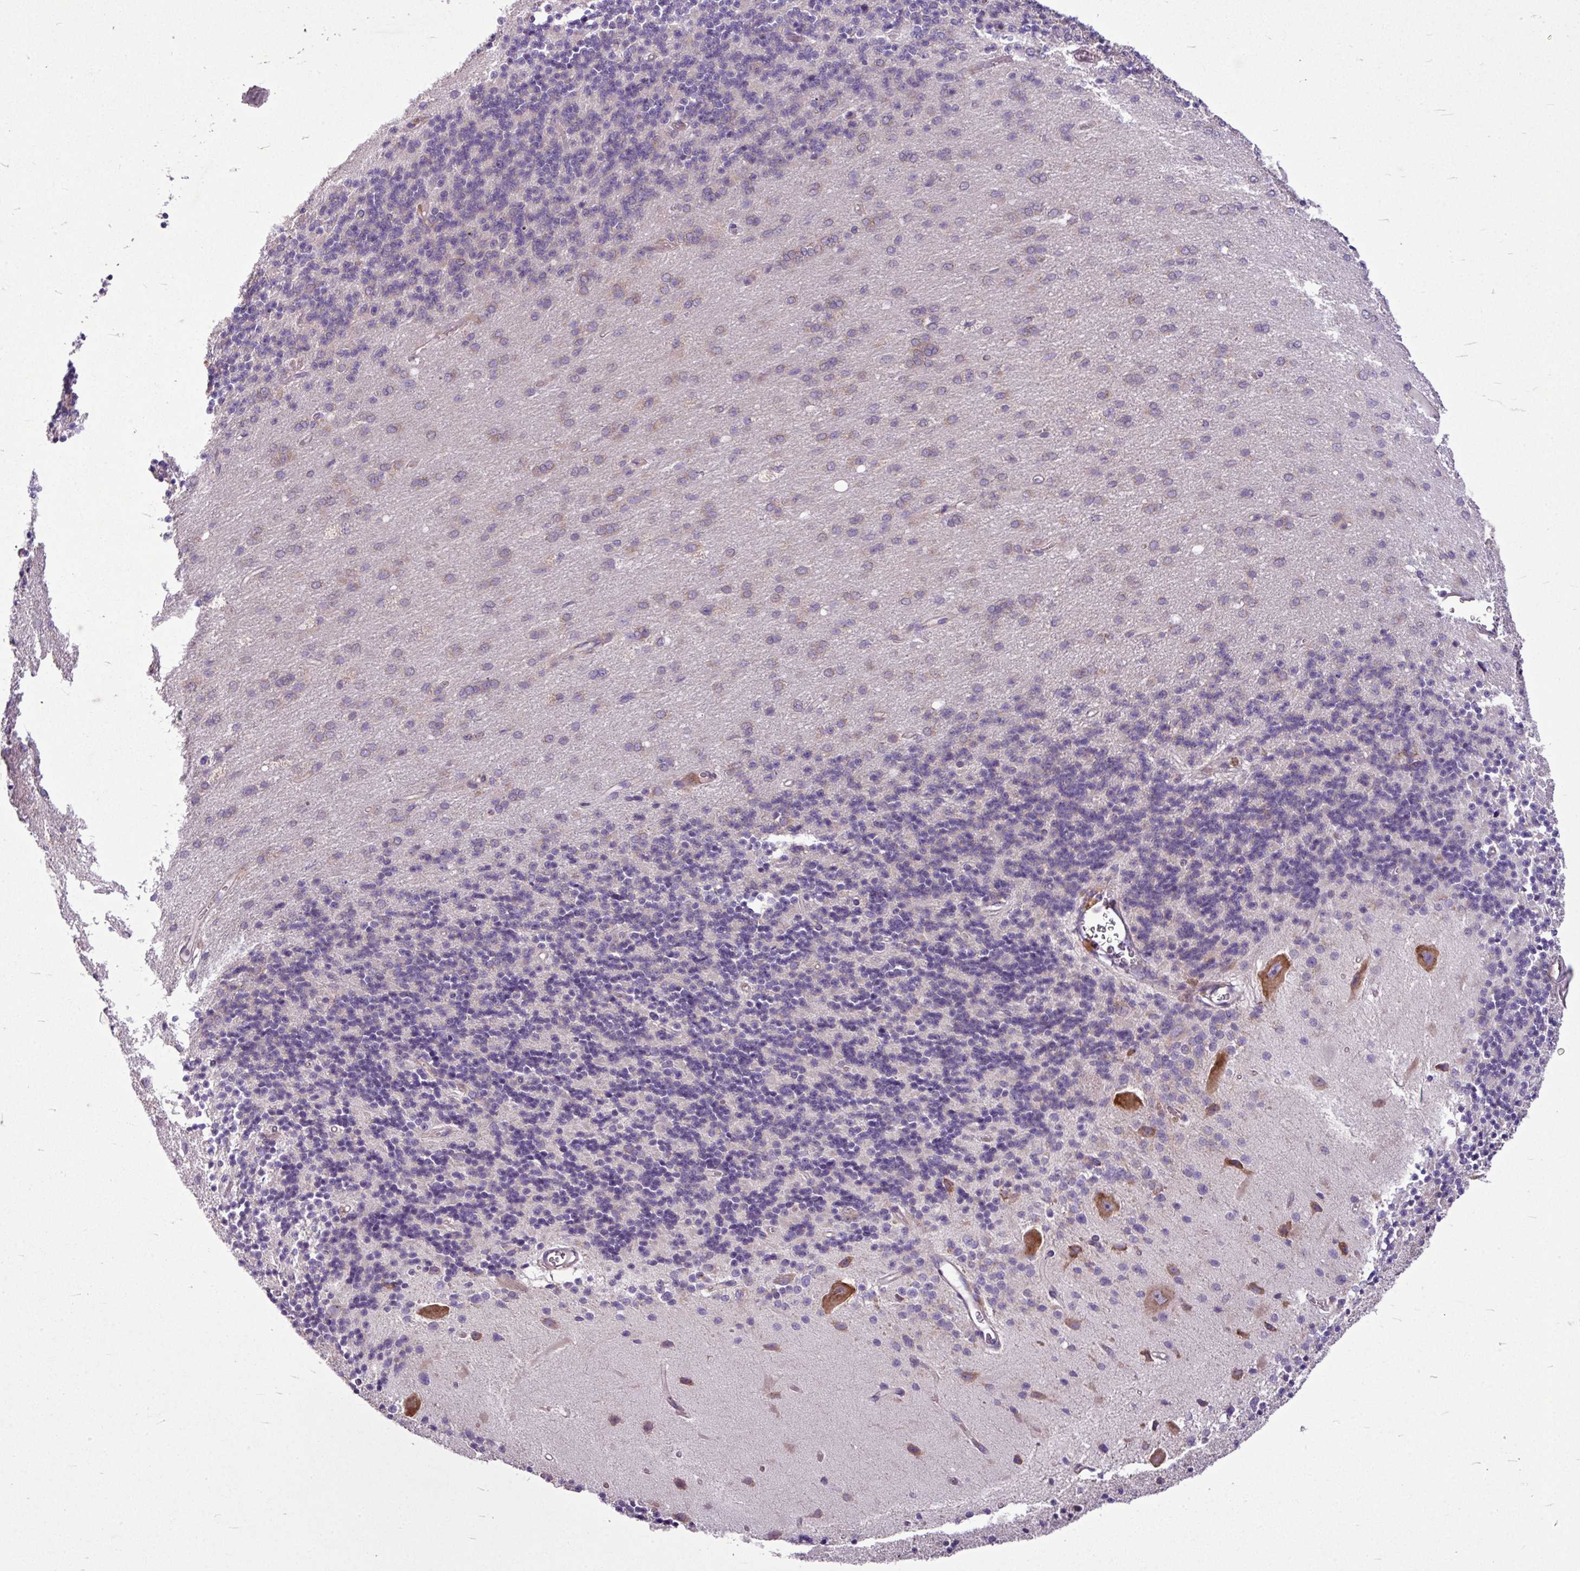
{"staining": {"intensity": "weak", "quantity": "25%-75%", "location": "cytoplasmic/membranous"}, "tissue": "cerebellum", "cell_type": "Cells in granular layer", "image_type": "normal", "snomed": [{"axis": "morphology", "description": "Normal tissue, NOS"}, {"axis": "topography", "description": "Cerebellum"}], "caption": "This image shows immunohistochemistry staining of benign cerebellum, with low weak cytoplasmic/membranous staining in approximately 25%-75% of cells in granular layer.", "gene": "MROH2A", "patient": {"sex": "female", "age": 29}}